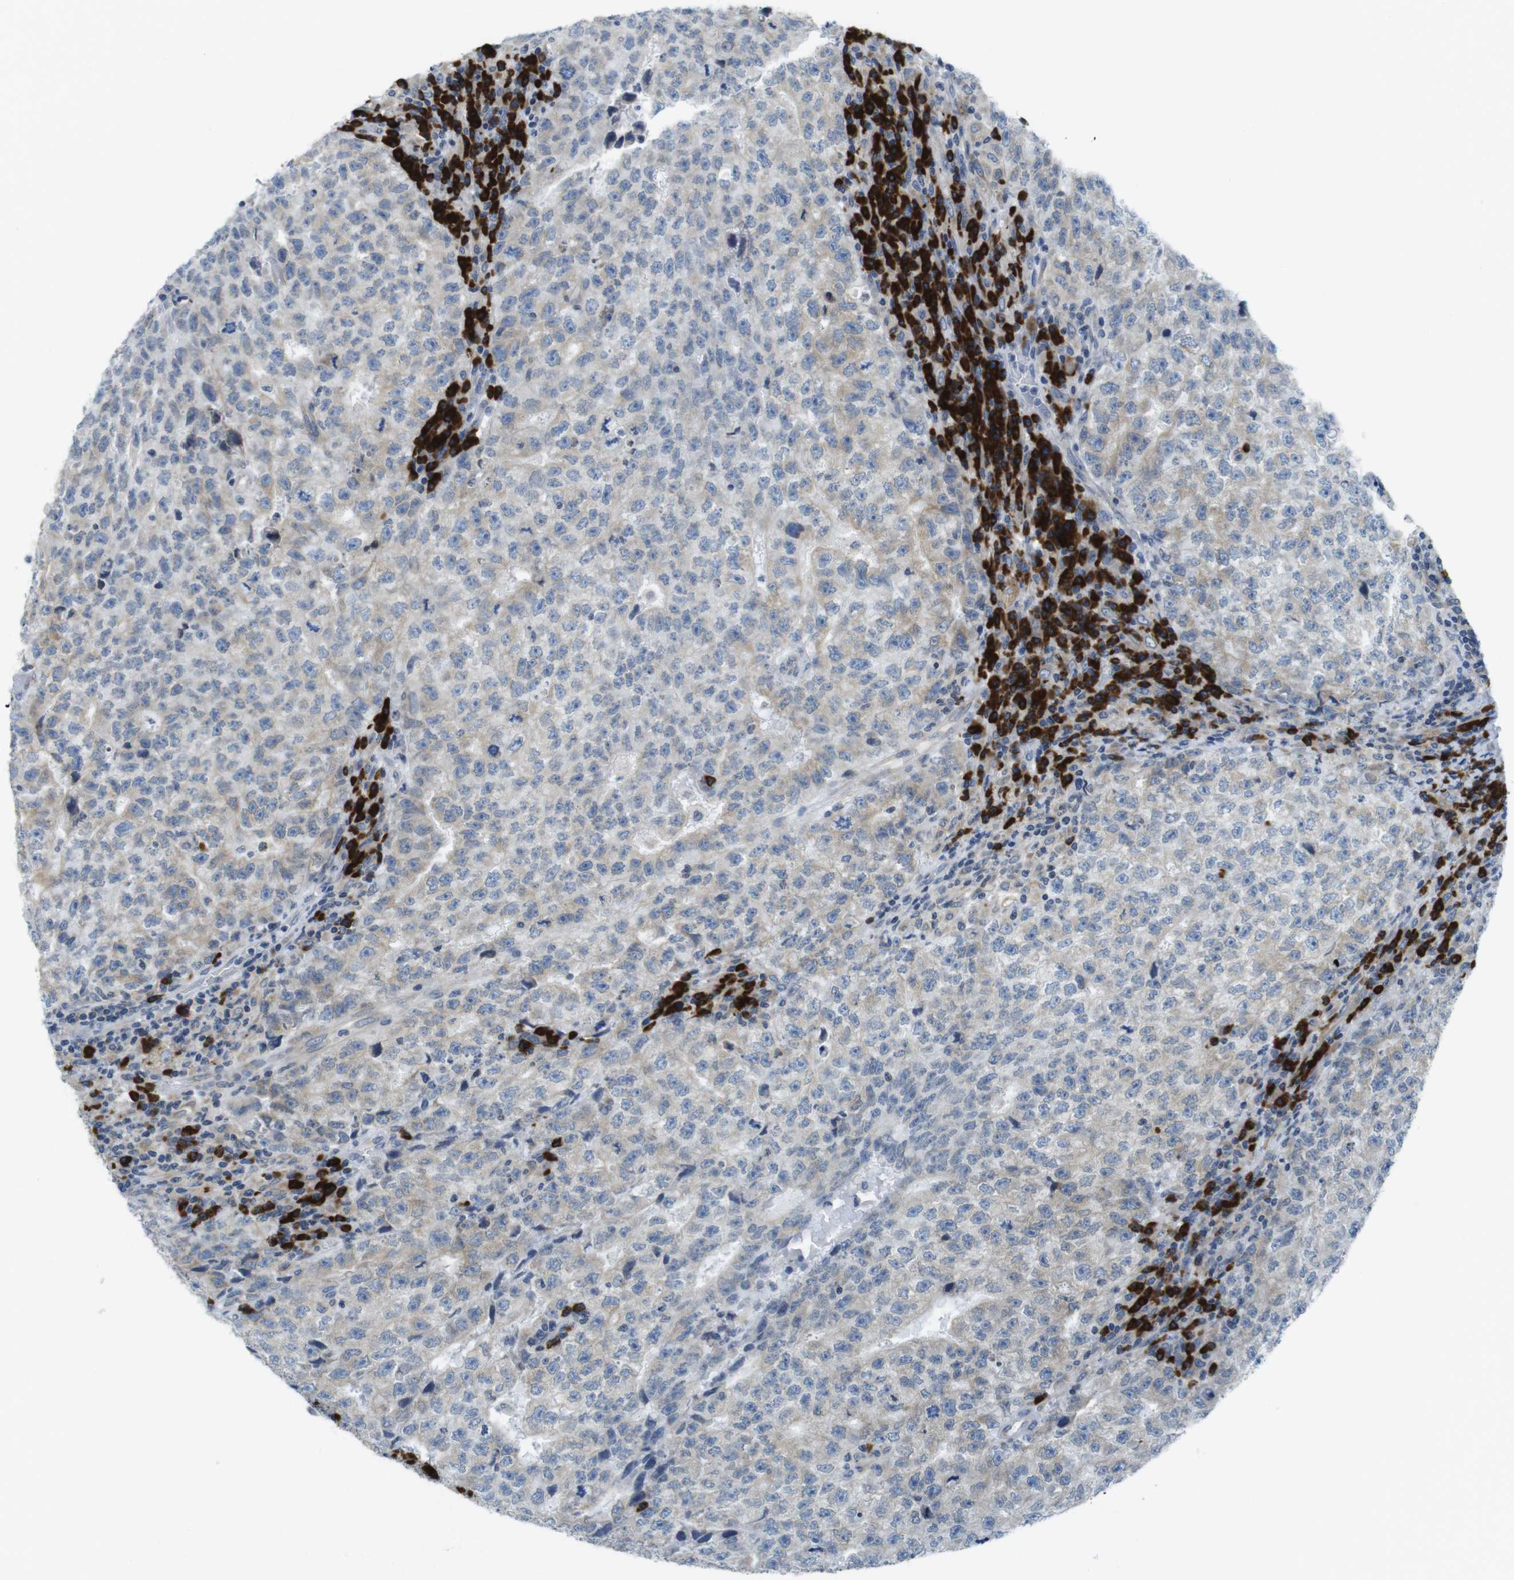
{"staining": {"intensity": "weak", "quantity": ">75%", "location": "cytoplasmic/membranous"}, "tissue": "testis cancer", "cell_type": "Tumor cells", "image_type": "cancer", "snomed": [{"axis": "morphology", "description": "Necrosis, NOS"}, {"axis": "morphology", "description": "Carcinoma, Embryonal, NOS"}, {"axis": "topography", "description": "Testis"}], "caption": "A photomicrograph of human testis cancer stained for a protein reveals weak cytoplasmic/membranous brown staining in tumor cells.", "gene": "CLPTM1L", "patient": {"sex": "male", "age": 19}}